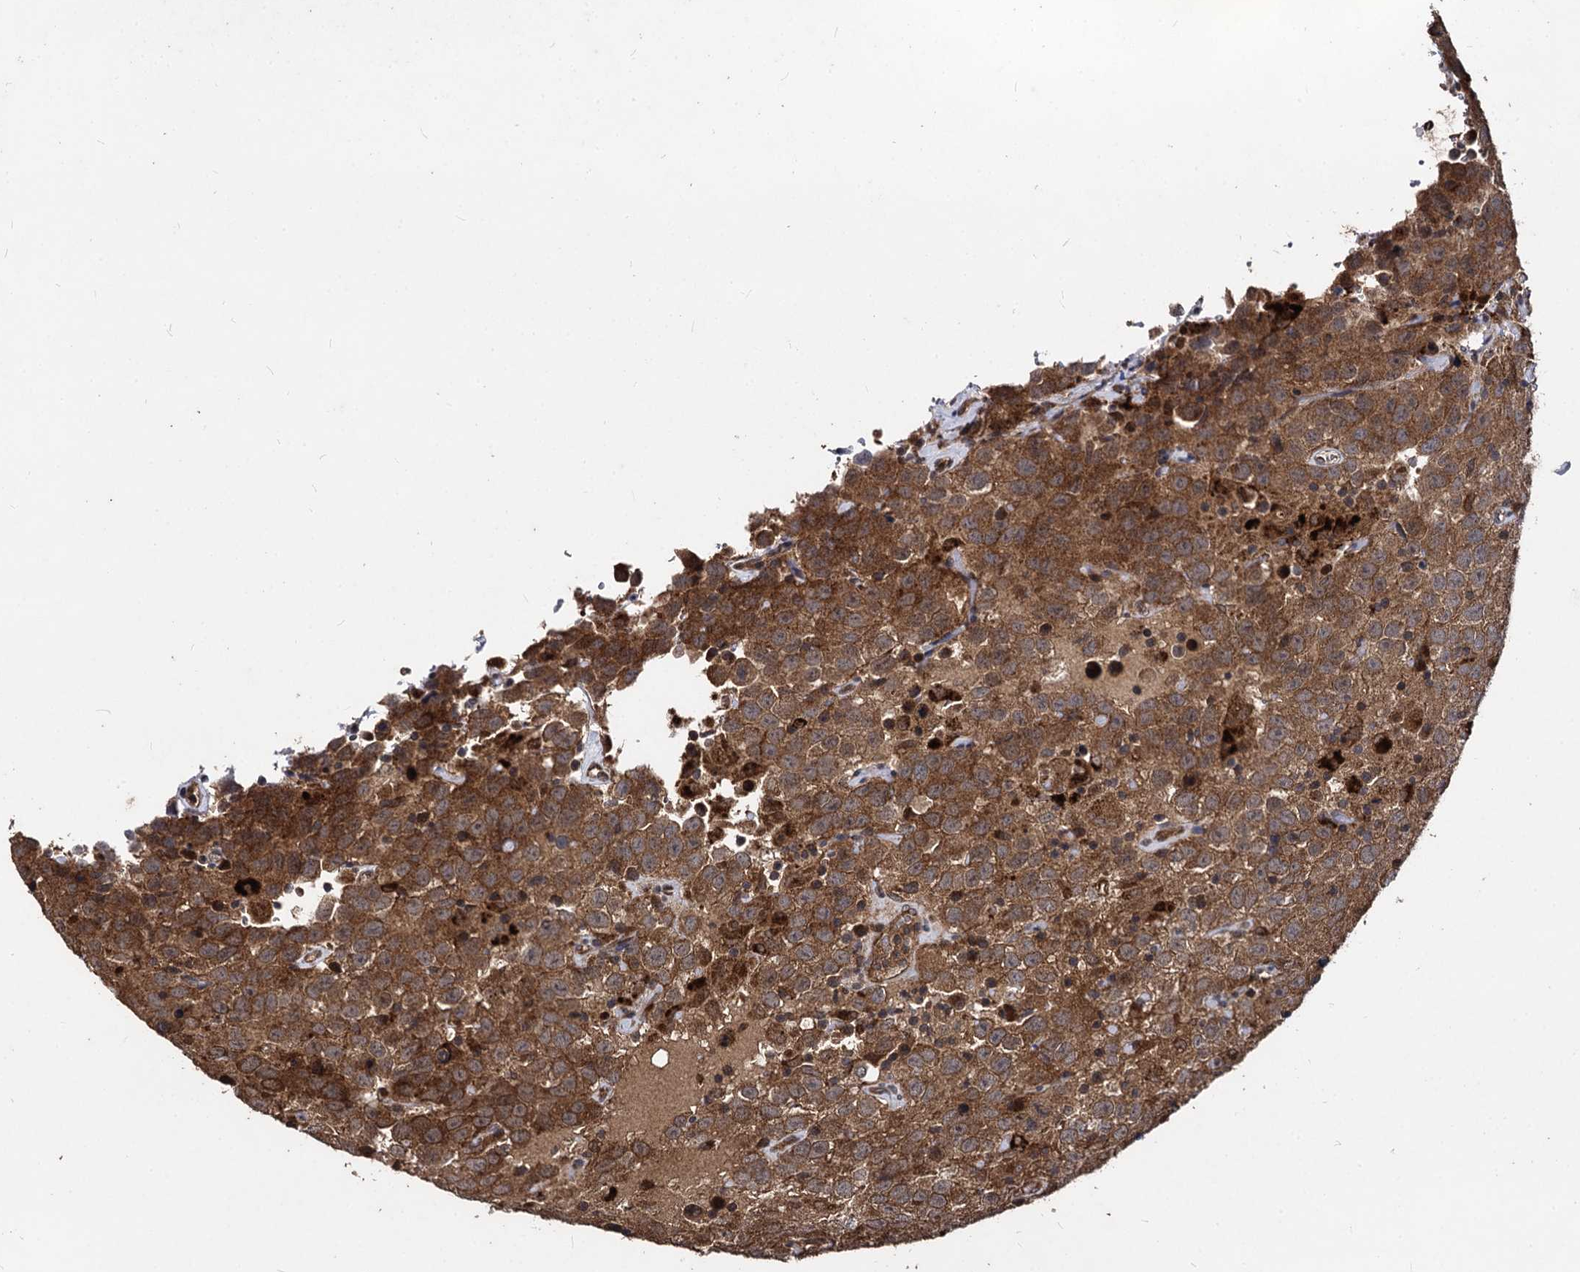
{"staining": {"intensity": "strong", "quantity": ">75%", "location": "cytoplasmic/membranous"}, "tissue": "testis cancer", "cell_type": "Tumor cells", "image_type": "cancer", "snomed": [{"axis": "morphology", "description": "Seminoma, NOS"}, {"axis": "topography", "description": "Testis"}], "caption": "Human seminoma (testis) stained for a protein (brown) displays strong cytoplasmic/membranous positive positivity in approximately >75% of tumor cells.", "gene": "BCL2L2", "patient": {"sex": "male", "age": 41}}